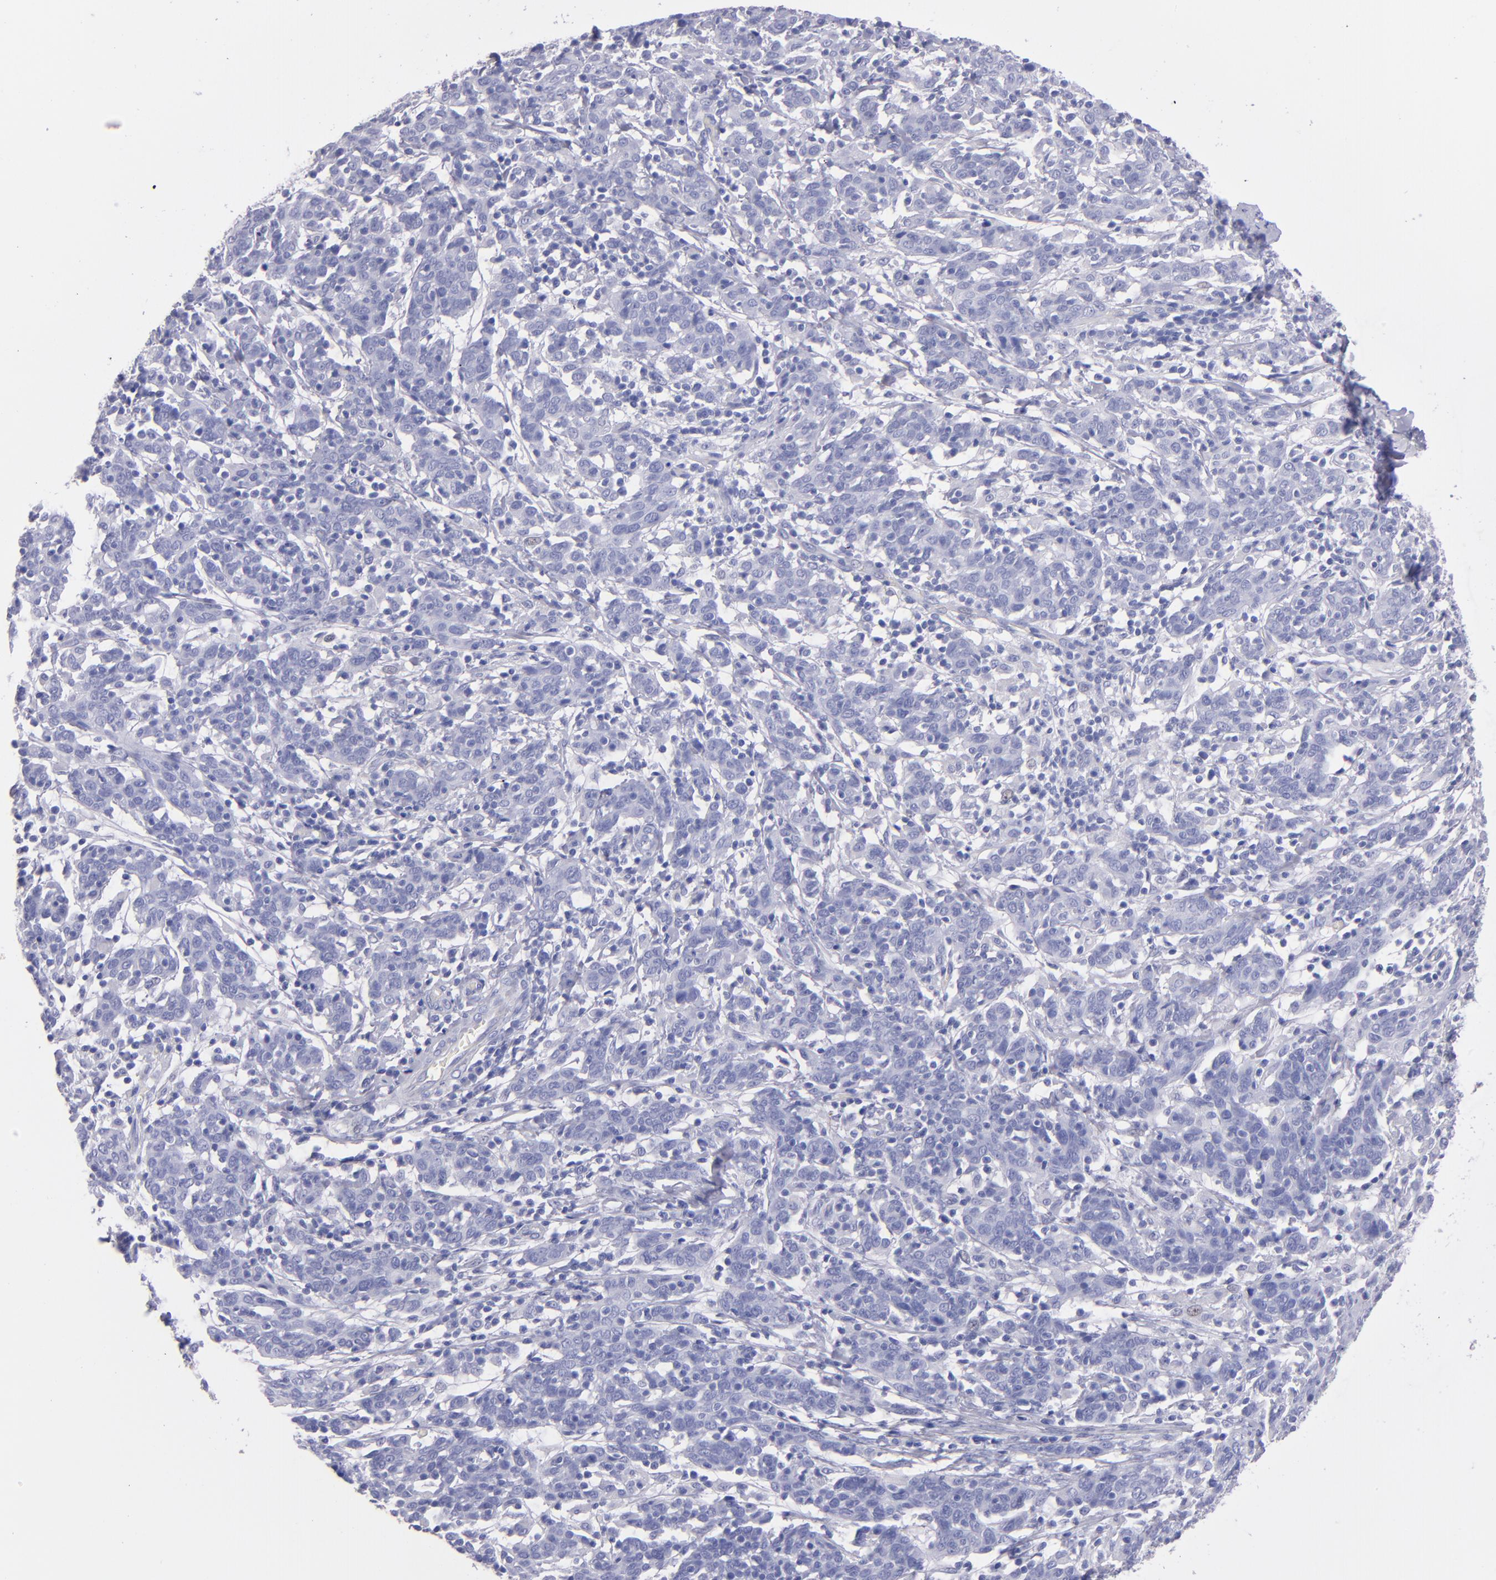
{"staining": {"intensity": "negative", "quantity": "none", "location": "none"}, "tissue": "cervical cancer", "cell_type": "Tumor cells", "image_type": "cancer", "snomed": [{"axis": "morphology", "description": "Normal tissue, NOS"}, {"axis": "morphology", "description": "Squamous cell carcinoma, NOS"}, {"axis": "topography", "description": "Cervix"}], "caption": "Photomicrograph shows no significant protein expression in tumor cells of cervical squamous cell carcinoma. (DAB (3,3'-diaminobenzidine) immunohistochemistry visualized using brightfield microscopy, high magnification).", "gene": "TG", "patient": {"sex": "female", "age": 67}}